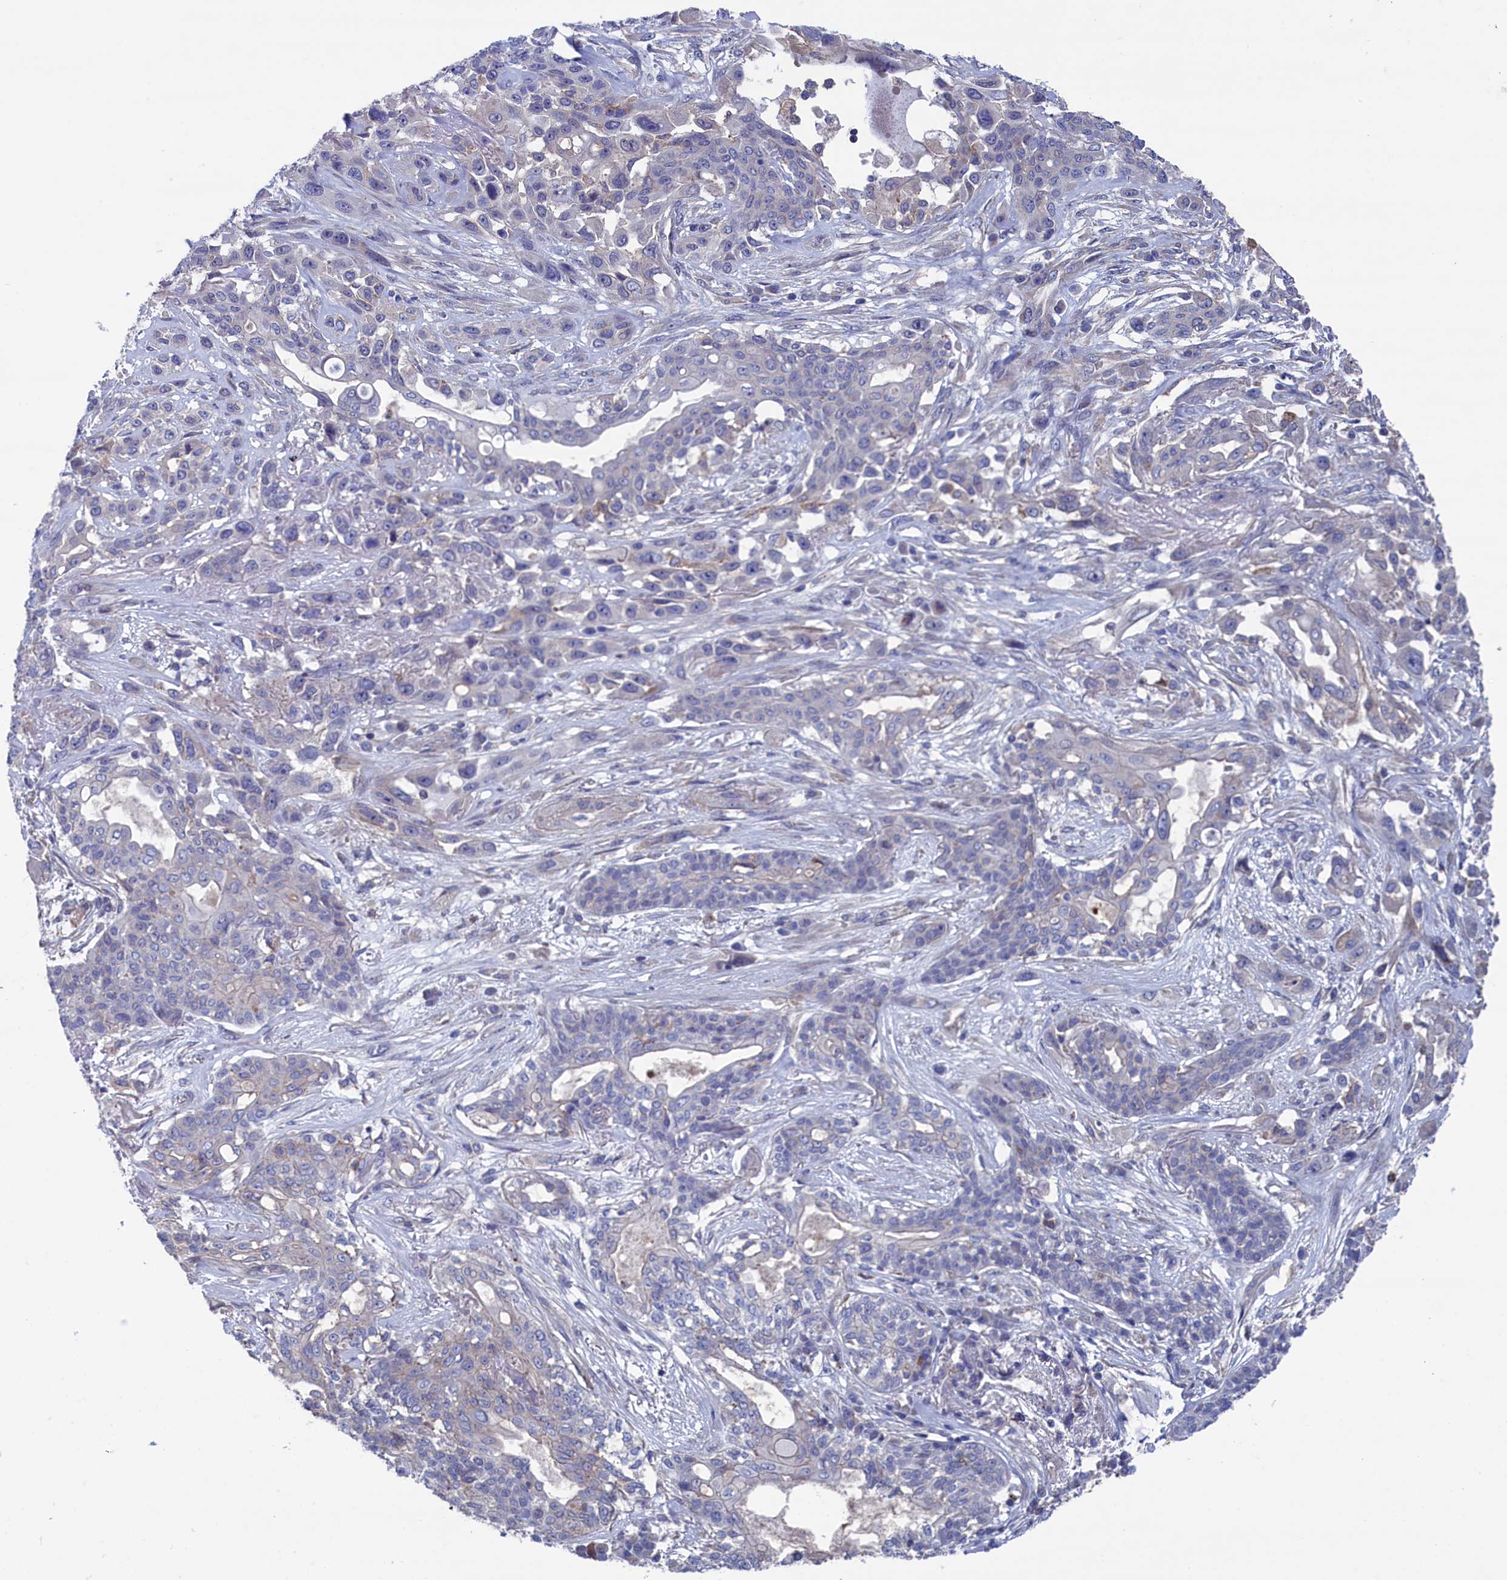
{"staining": {"intensity": "negative", "quantity": "none", "location": "none"}, "tissue": "lung cancer", "cell_type": "Tumor cells", "image_type": "cancer", "snomed": [{"axis": "morphology", "description": "Squamous cell carcinoma, NOS"}, {"axis": "topography", "description": "Lung"}], "caption": "DAB (3,3'-diaminobenzidine) immunohistochemical staining of human lung cancer reveals no significant staining in tumor cells.", "gene": "SPATA13", "patient": {"sex": "female", "age": 70}}